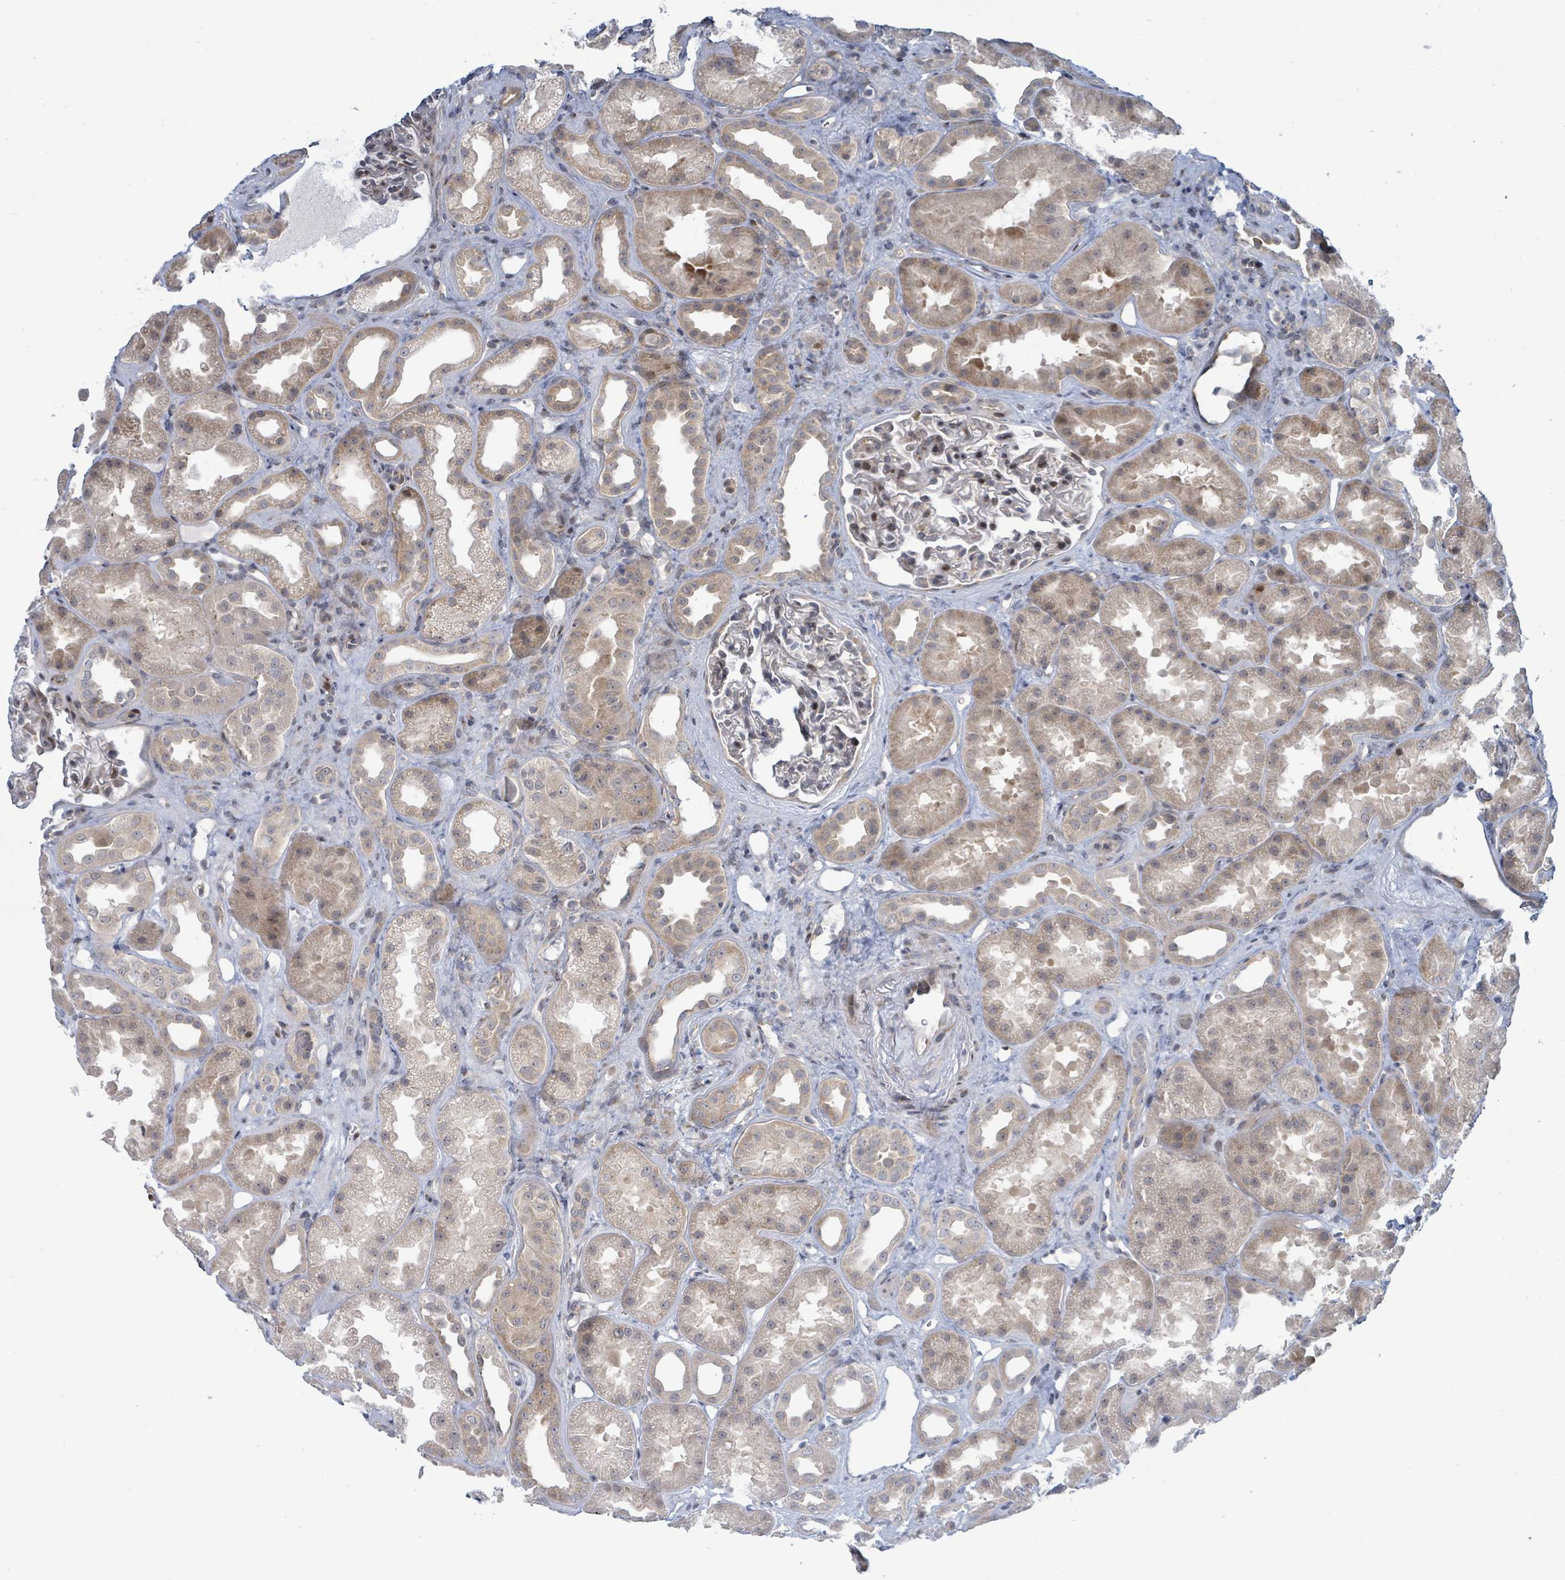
{"staining": {"intensity": "moderate", "quantity": "<25%", "location": "nuclear"}, "tissue": "kidney", "cell_type": "Cells in glomeruli", "image_type": "normal", "snomed": [{"axis": "morphology", "description": "Normal tissue, NOS"}, {"axis": "topography", "description": "Kidney"}], "caption": "This is an image of immunohistochemistry staining of normal kidney, which shows moderate expression in the nuclear of cells in glomeruli.", "gene": "RPL32", "patient": {"sex": "male", "age": 61}}